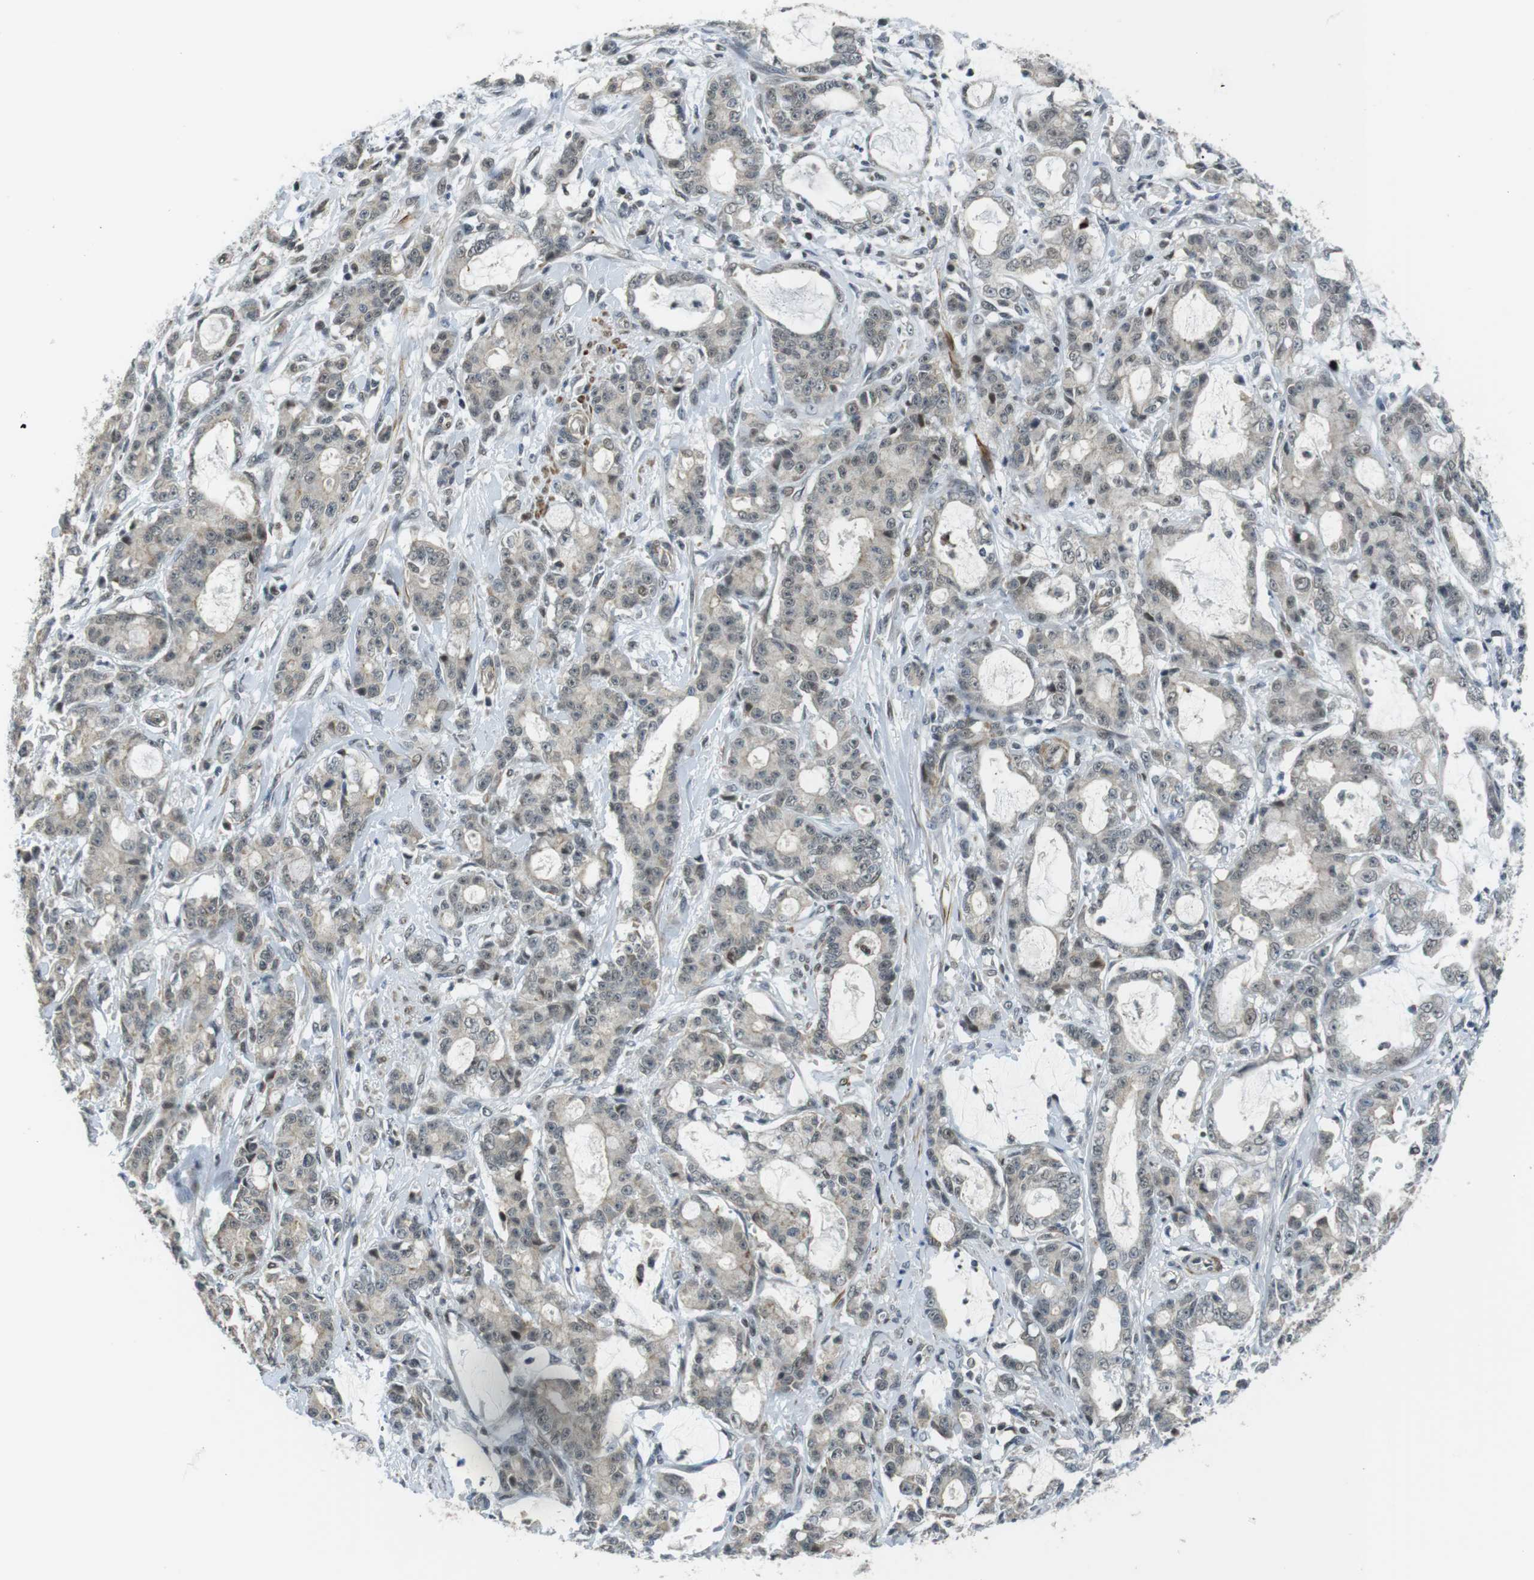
{"staining": {"intensity": "weak", "quantity": "<25%", "location": "cytoplasmic/membranous,nuclear"}, "tissue": "pancreatic cancer", "cell_type": "Tumor cells", "image_type": "cancer", "snomed": [{"axis": "morphology", "description": "Adenocarcinoma, NOS"}, {"axis": "topography", "description": "Pancreas"}], "caption": "Protein analysis of pancreatic adenocarcinoma demonstrates no significant staining in tumor cells.", "gene": "USP7", "patient": {"sex": "female", "age": 73}}